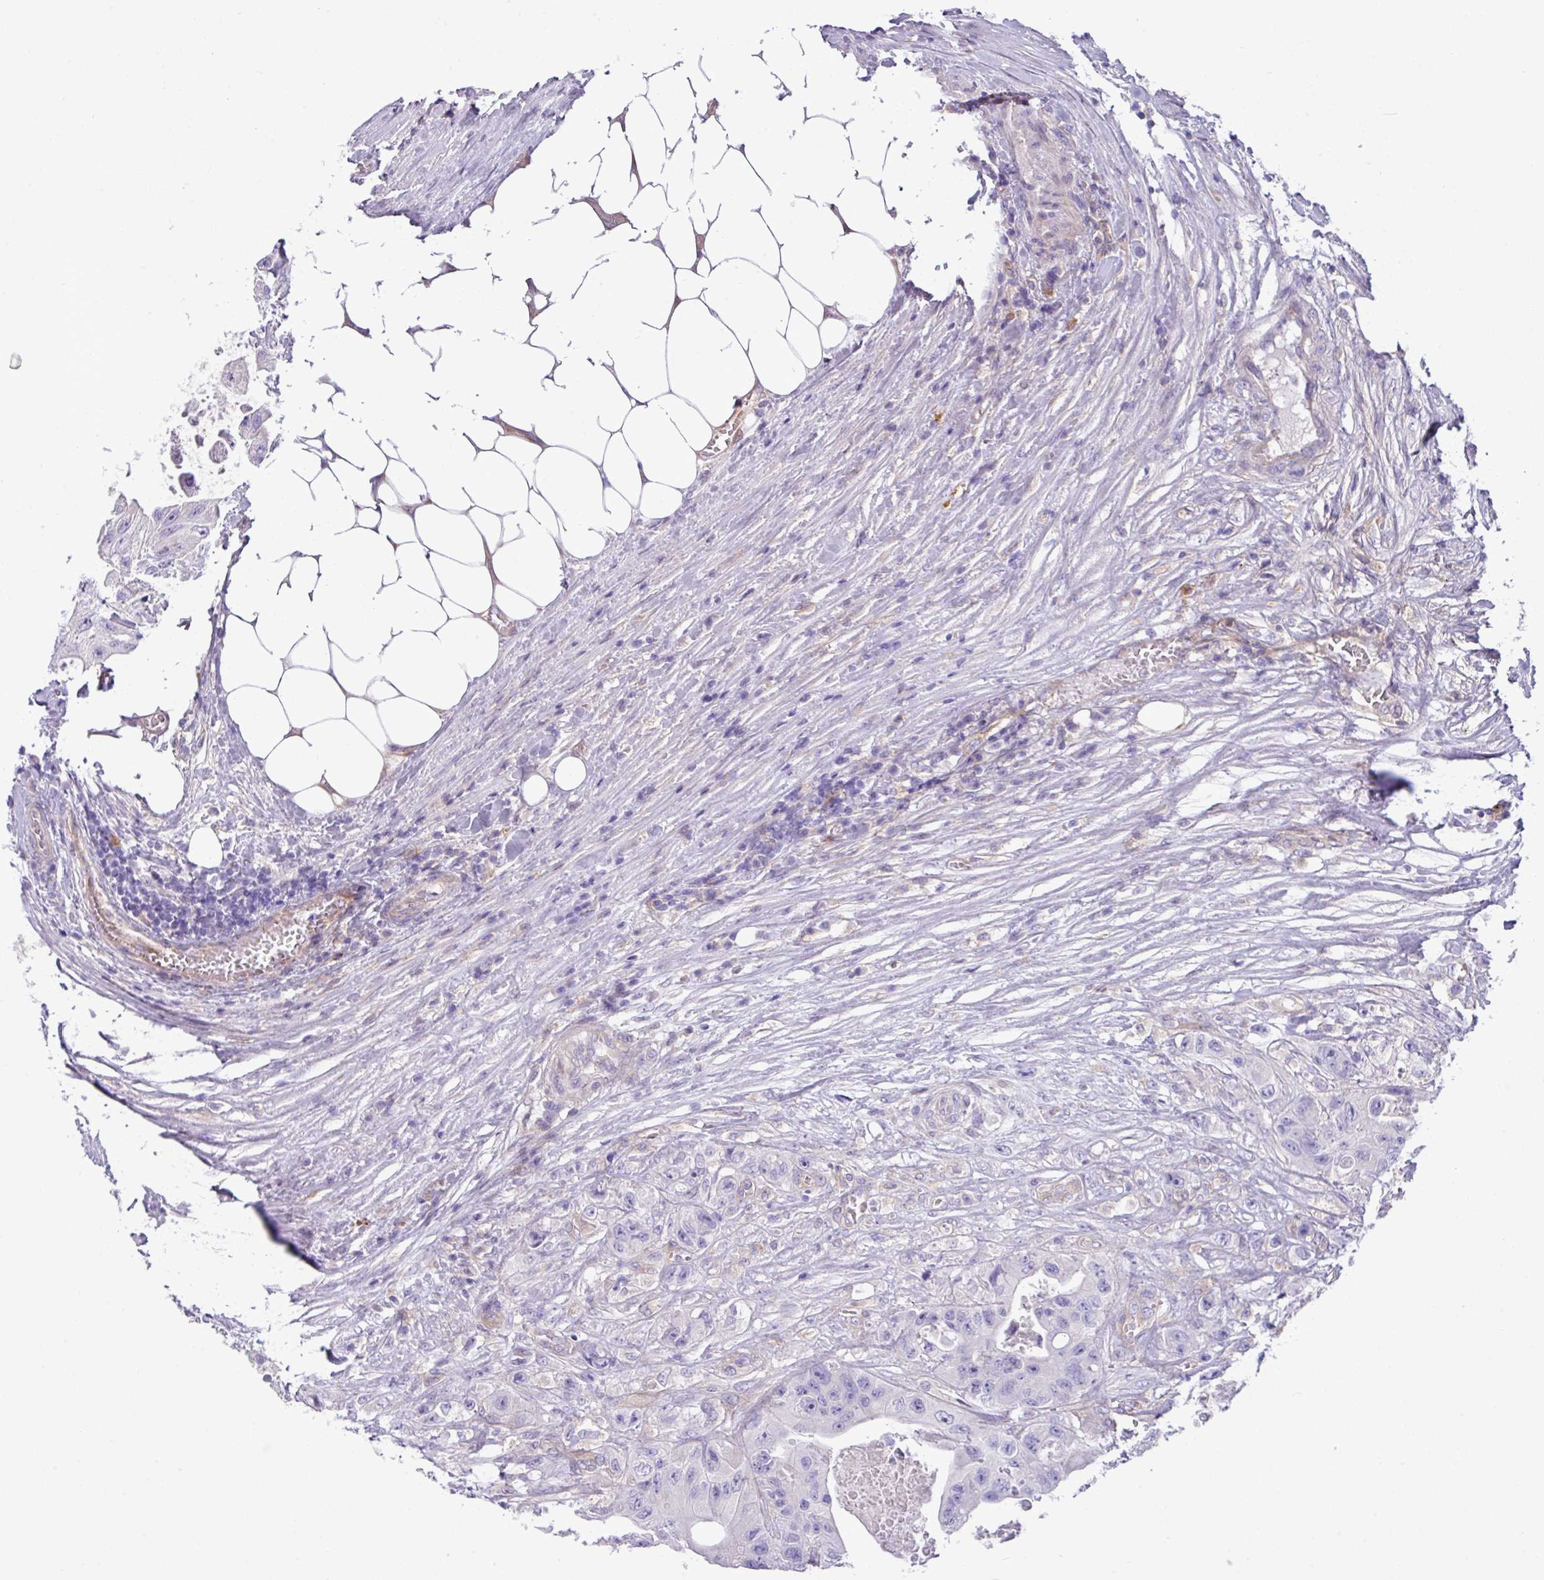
{"staining": {"intensity": "negative", "quantity": "none", "location": "none"}, "tissue": "colorectal cancer", "cell_type": "Tumor cells", "image_type": "cancer", "snomed": [{"axis": "morphology", "description": "Adenocarcinoma, NOS"}, {"axis": "topography", "description": "Colon"}], "caption": "Immunohistochemistry (IHC) micrograph of human colorectal adenocarcinoma stained for a protein (brown), which shows no staining in tumor cells. Brightfield microscopy of IHC stained with DAB (brown) and hematoxylin (blue), captured at high magnification.", "gene": "KIRREL3", "patient": {"sex": "female", "age": 46}}